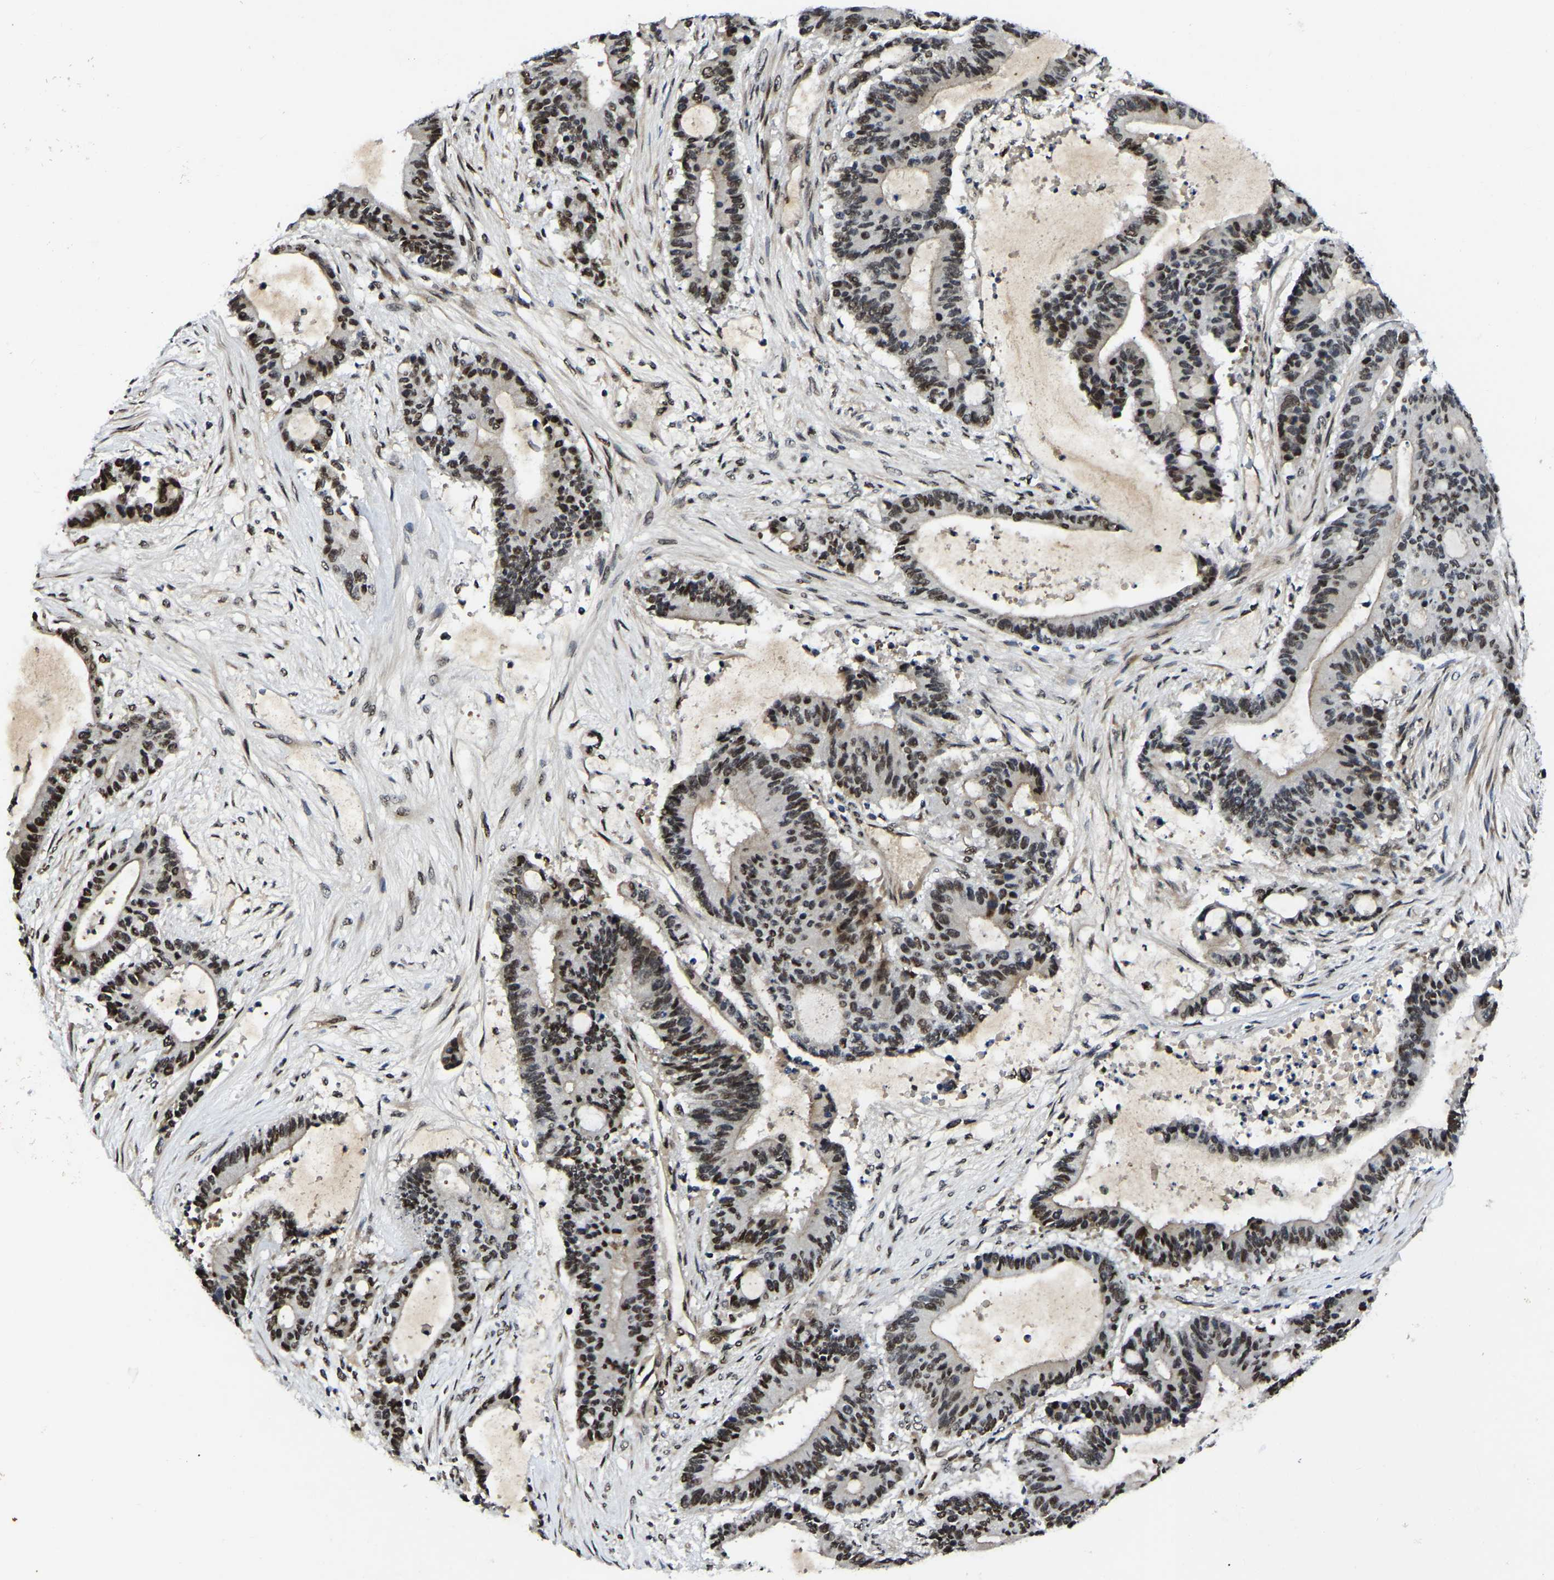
{"staining": {"intensity": "moderate", "quantity": ">75%", "location": "nuclear"}, "tissue": "liver cancer", "cell_type": "Tumor cells", "image_type": "cancer", "snomed": [{"axis": "morphology", "description": "Cholangiocarcinoma"}, {"axis": "topography", "description": "Liver"}], "caption": "Immunohistochemical staining of liver cancer (cholangiocarcinoma) demonstrates medium levels of moderate nuclear expression in approximately >75% of tumor cells.", "gene": "TRIM35", "patient": {"sex": "female", "age": 73}}